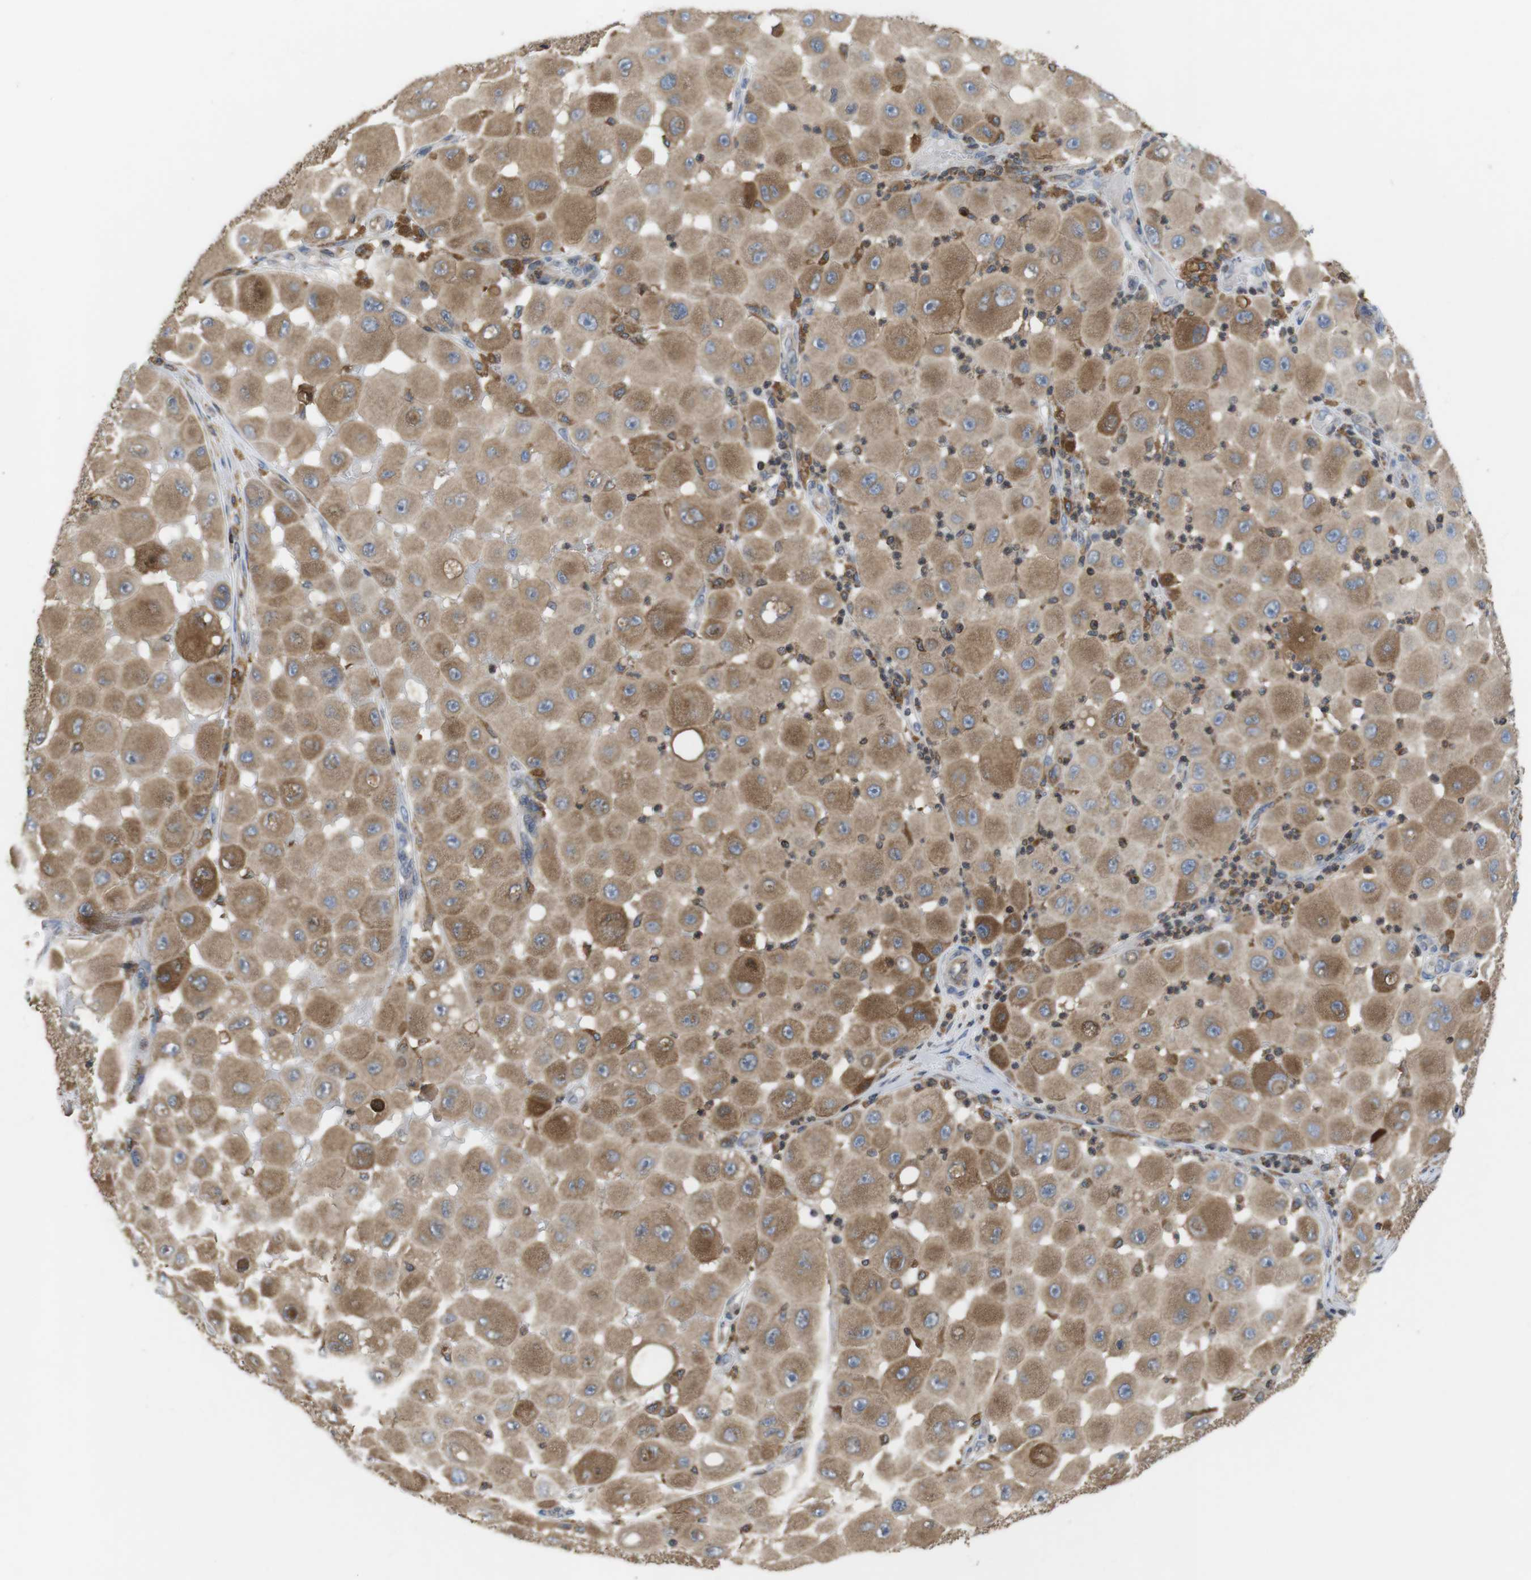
{"staining": {"intensity": "weak", "quantity": ">75%", "location": "cytoplasmic/membranous"}, "tissue": "melanoma", "cell_type": "Tumor cells", "image_type": "cancer", "snomed": [{"axis": "morphology", "description": "Malignant melanoma, NOS"}, {"axis": "topography", "description": "Skin"}], "caption": "Brown immunohistochemical staining in human malignant melanoma exhibits weak cytoplasmic/membranous expression in approximately >75% of tumor cells.", "gene": "ARL6IP5", "patient": {"sex": "female", "age": 81}}